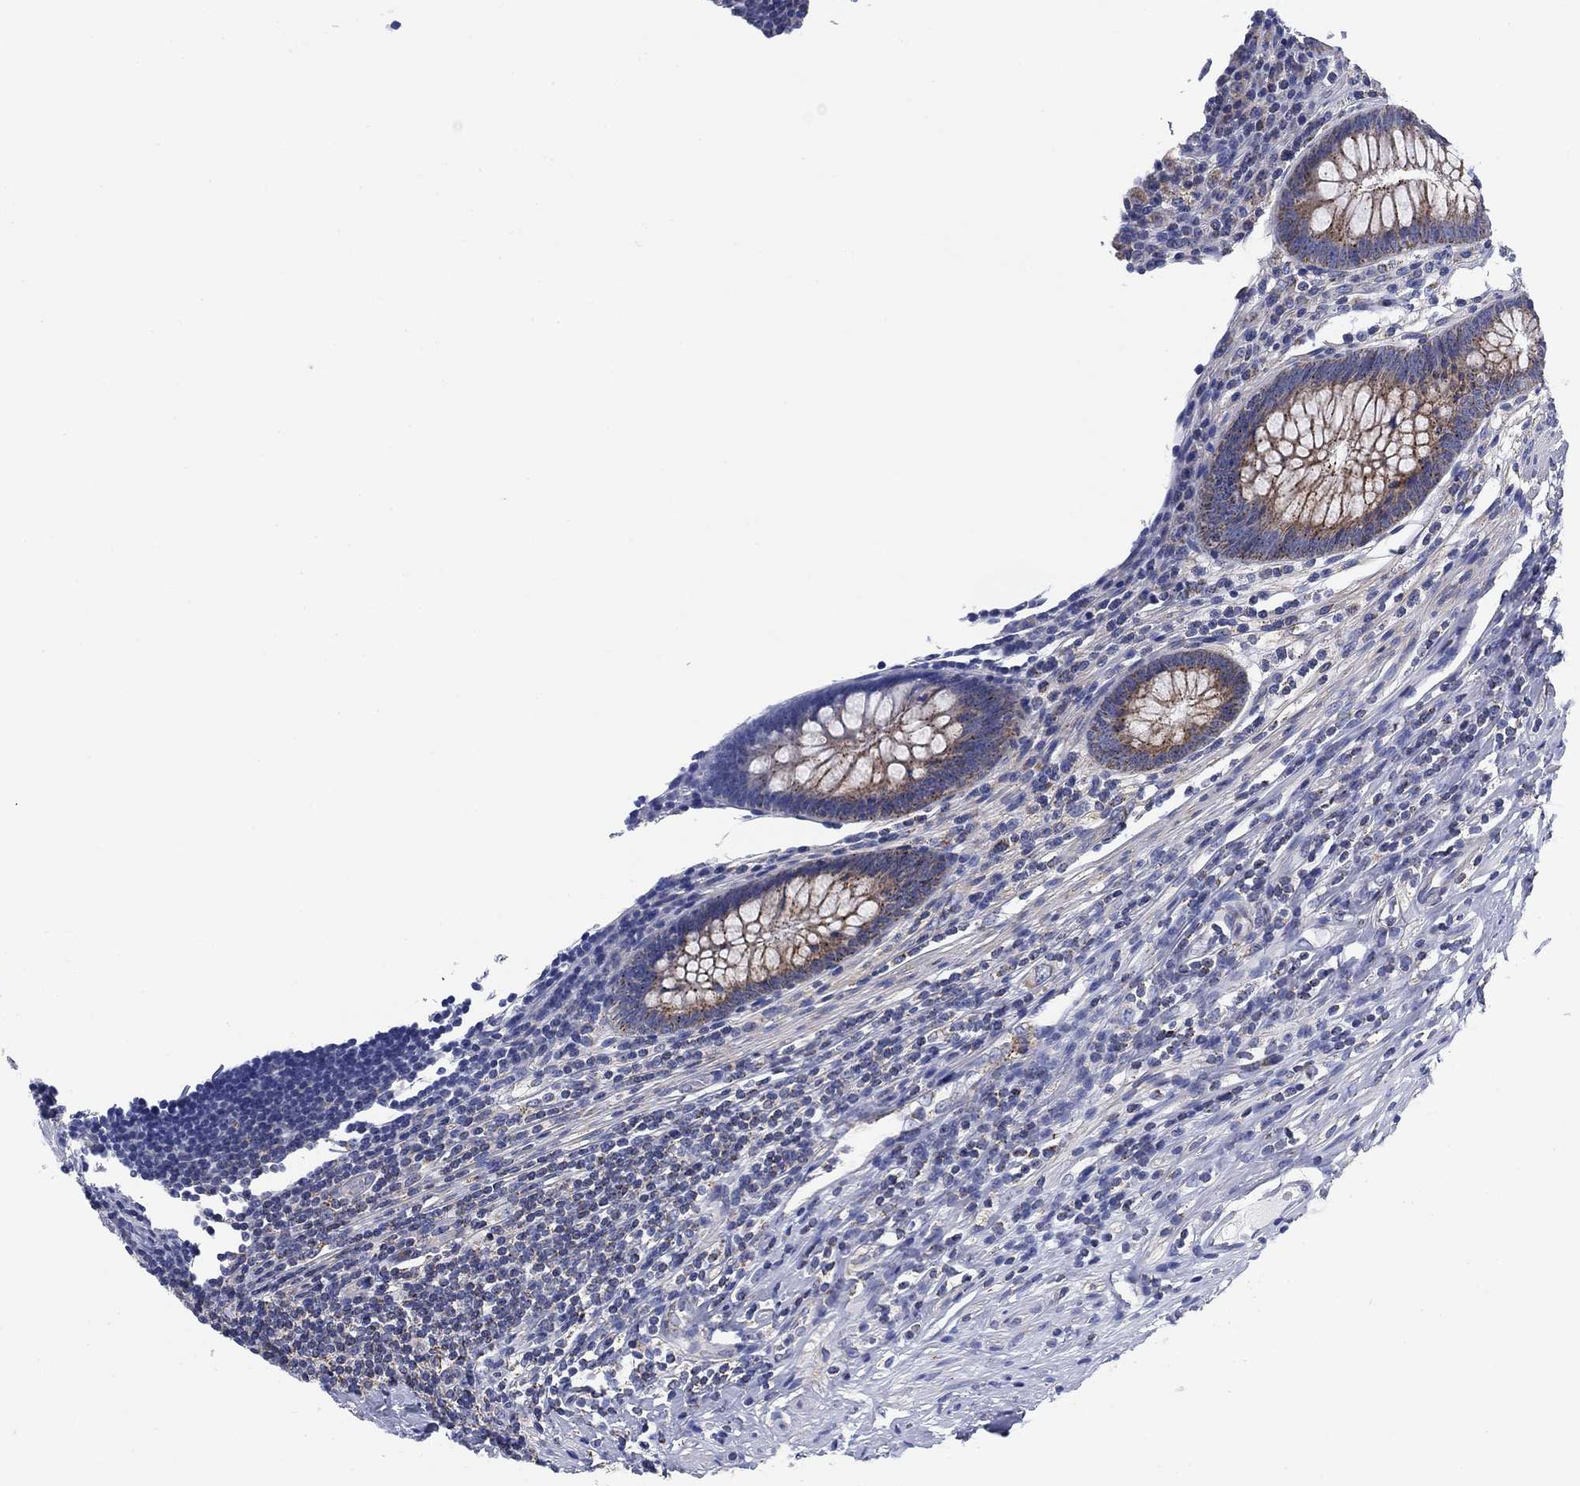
{"staining": {"intensity": "weak", "quantity": ">75%", "location": "cytoplasmic/membranous"}, "tissue": "appendix", "cell_type": "Glandular cells", "image_type": "normal", "snomed": [{"axis": "morphology", "description": "Normal tissue, NOS"}, {"axis": "topography", "description": "Appendix"}], "caption": "Appendix stained with DAB (3,3'-diaminobenzidine) IHC demonstrates low levels of weak cytoplasmic/membranous staining in approximately >75% of glandular cells. The staining is performed using DAB (3,3'-diaminobenzidine) brown chromogen to label protein expression. The nuclei are counter-stained blue using hematoxylin.", "gene": "NACAD", "patient": {"sex": "male", "age": 47}}